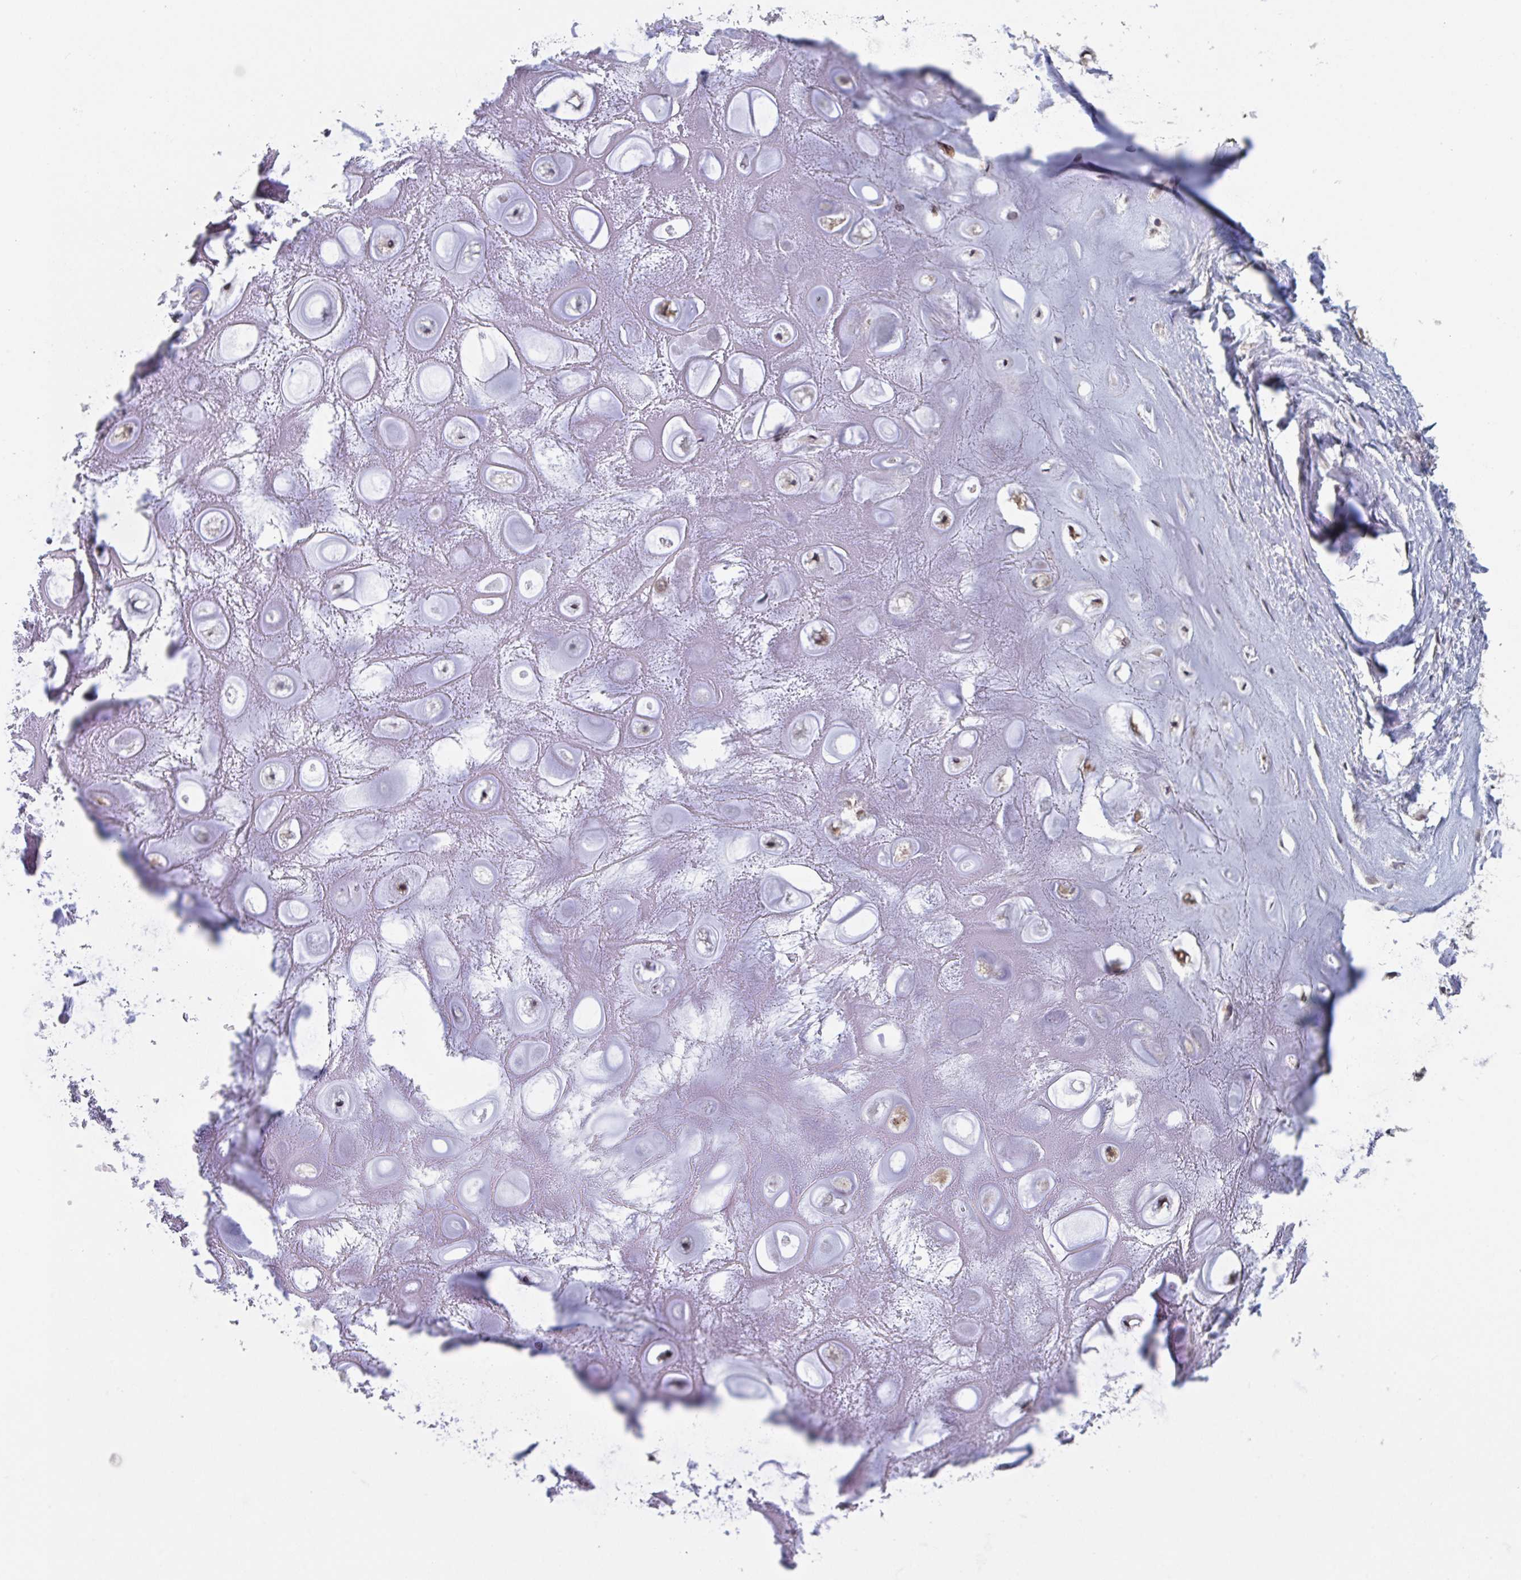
{"staining": {"intensity": "negative", "quantity": "none", "location": "none"}, "tissue": "adipose tissue", "cell_type": "Adipocytes", "image_type": "normal", "snomed": [{"axis": "morphology", "description": "Normal tissue, NOS"}, {"axis": "topography", "description": "Lymph node"}, {"axis": "topography", "description": "Cartilage tissue"}, {"axis": "topography", "description": "Nasopharynx"}], "caption": "Immunohistochemistry of unremarkable adipose tissue displays no positivity in adipocytes.", "gene": "RNF212", "patient": {"sex": "male", "age": 63}}